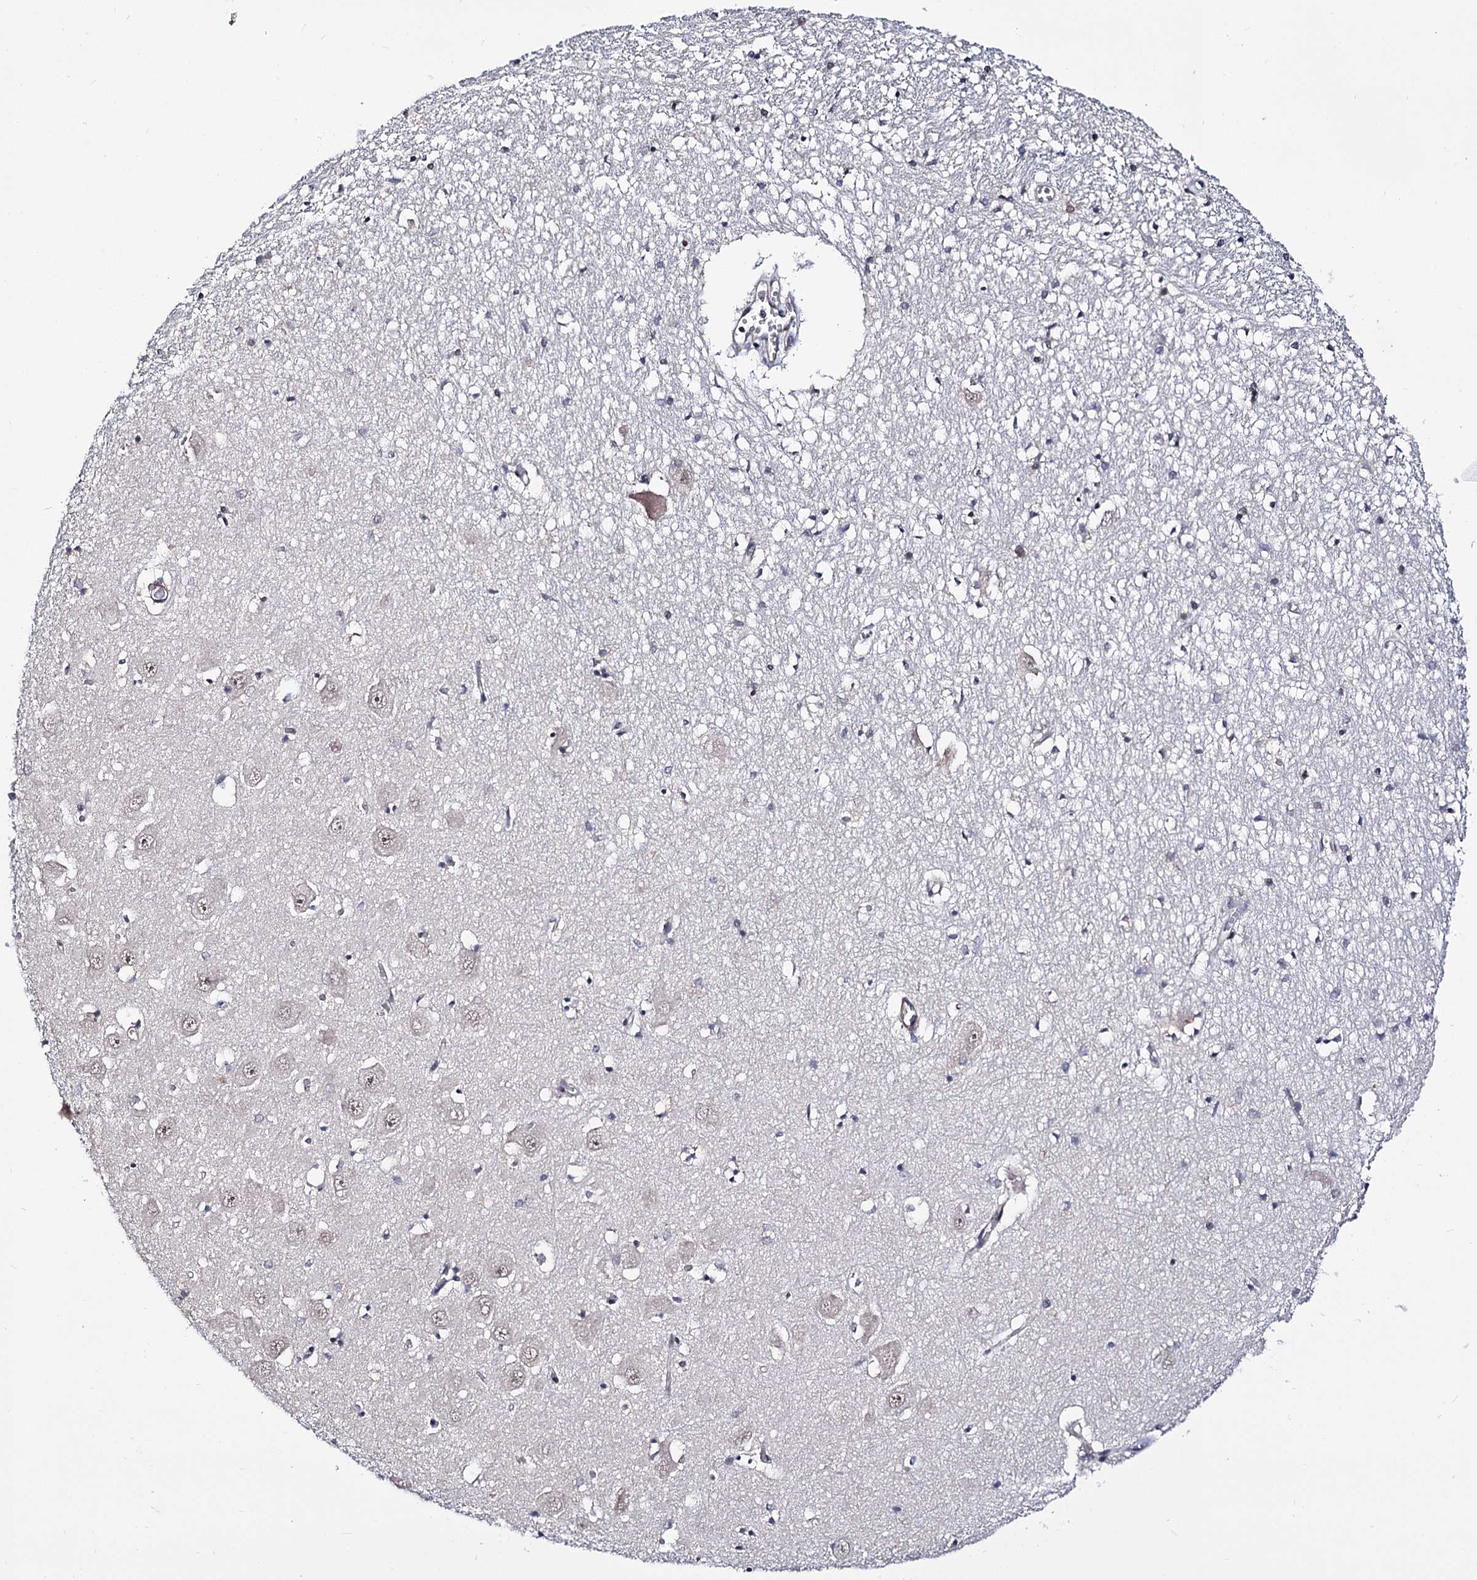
{"staining": {"intensity": "negative", "quantity": "none", "location": "none"}, "tissue": "hippocampus", "cell_type": "Glial cells", "image_type": "normal", "snomed": [{"axis": "morphology", "description": "Normal tissue, NOS"}, {"axis": "topography", "description": "Hippocampus"}], "caption": "IHC of normal hippocampus exhibits no expression in glial cells. (Stains: DAB (3,3'-diaminobenzidine) immunohistochemistry (IHC) with hematoxylin counter stain, Microscopy: brightfield microscopy at high magnification).", "gene": "PPRC1", "patient": {"sex": "male", "age": 70}}